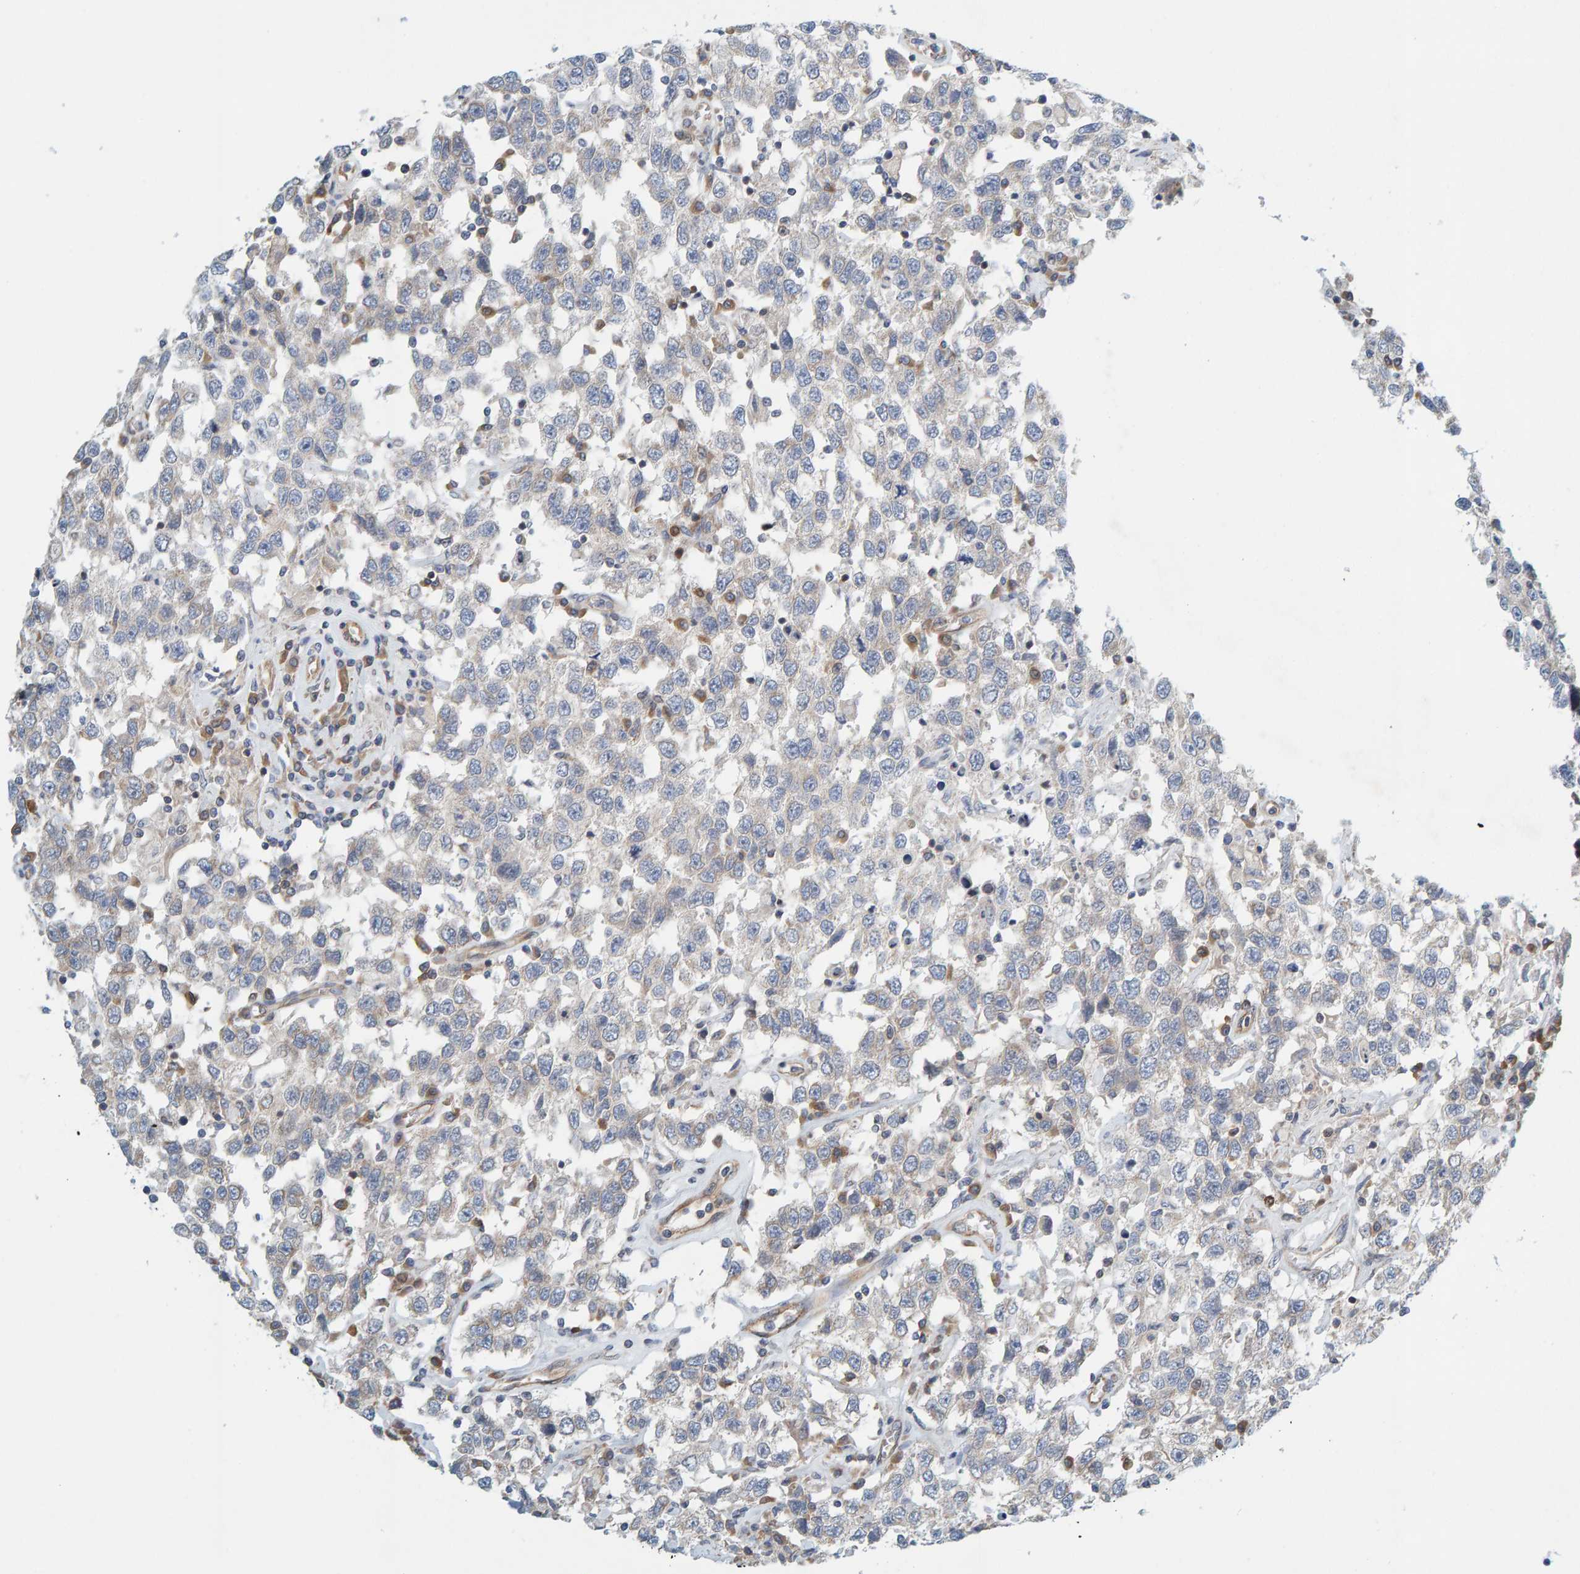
{"staining": {"intensity": "negative", "quantity": "none", "location": "none"}, "tissue": "testis cancer", "cell_type": "Tumor cells", "image_type": "cancer", "snomed": [{"axis": "morphology", "description": "Seminoma, NOS"}, {"axis": "topography", "description": "Testis"}], "caption": "Immunohistochemistry (IHC) micrograph of neoplastic tissue: human seminoma (testis) stained with DAB (3,3'-diaminobenzidine) exhibits no significant protein positivity in tumor cells.", "gene": "PRKD2", "patient": {"sex": "male", "age": 41}}